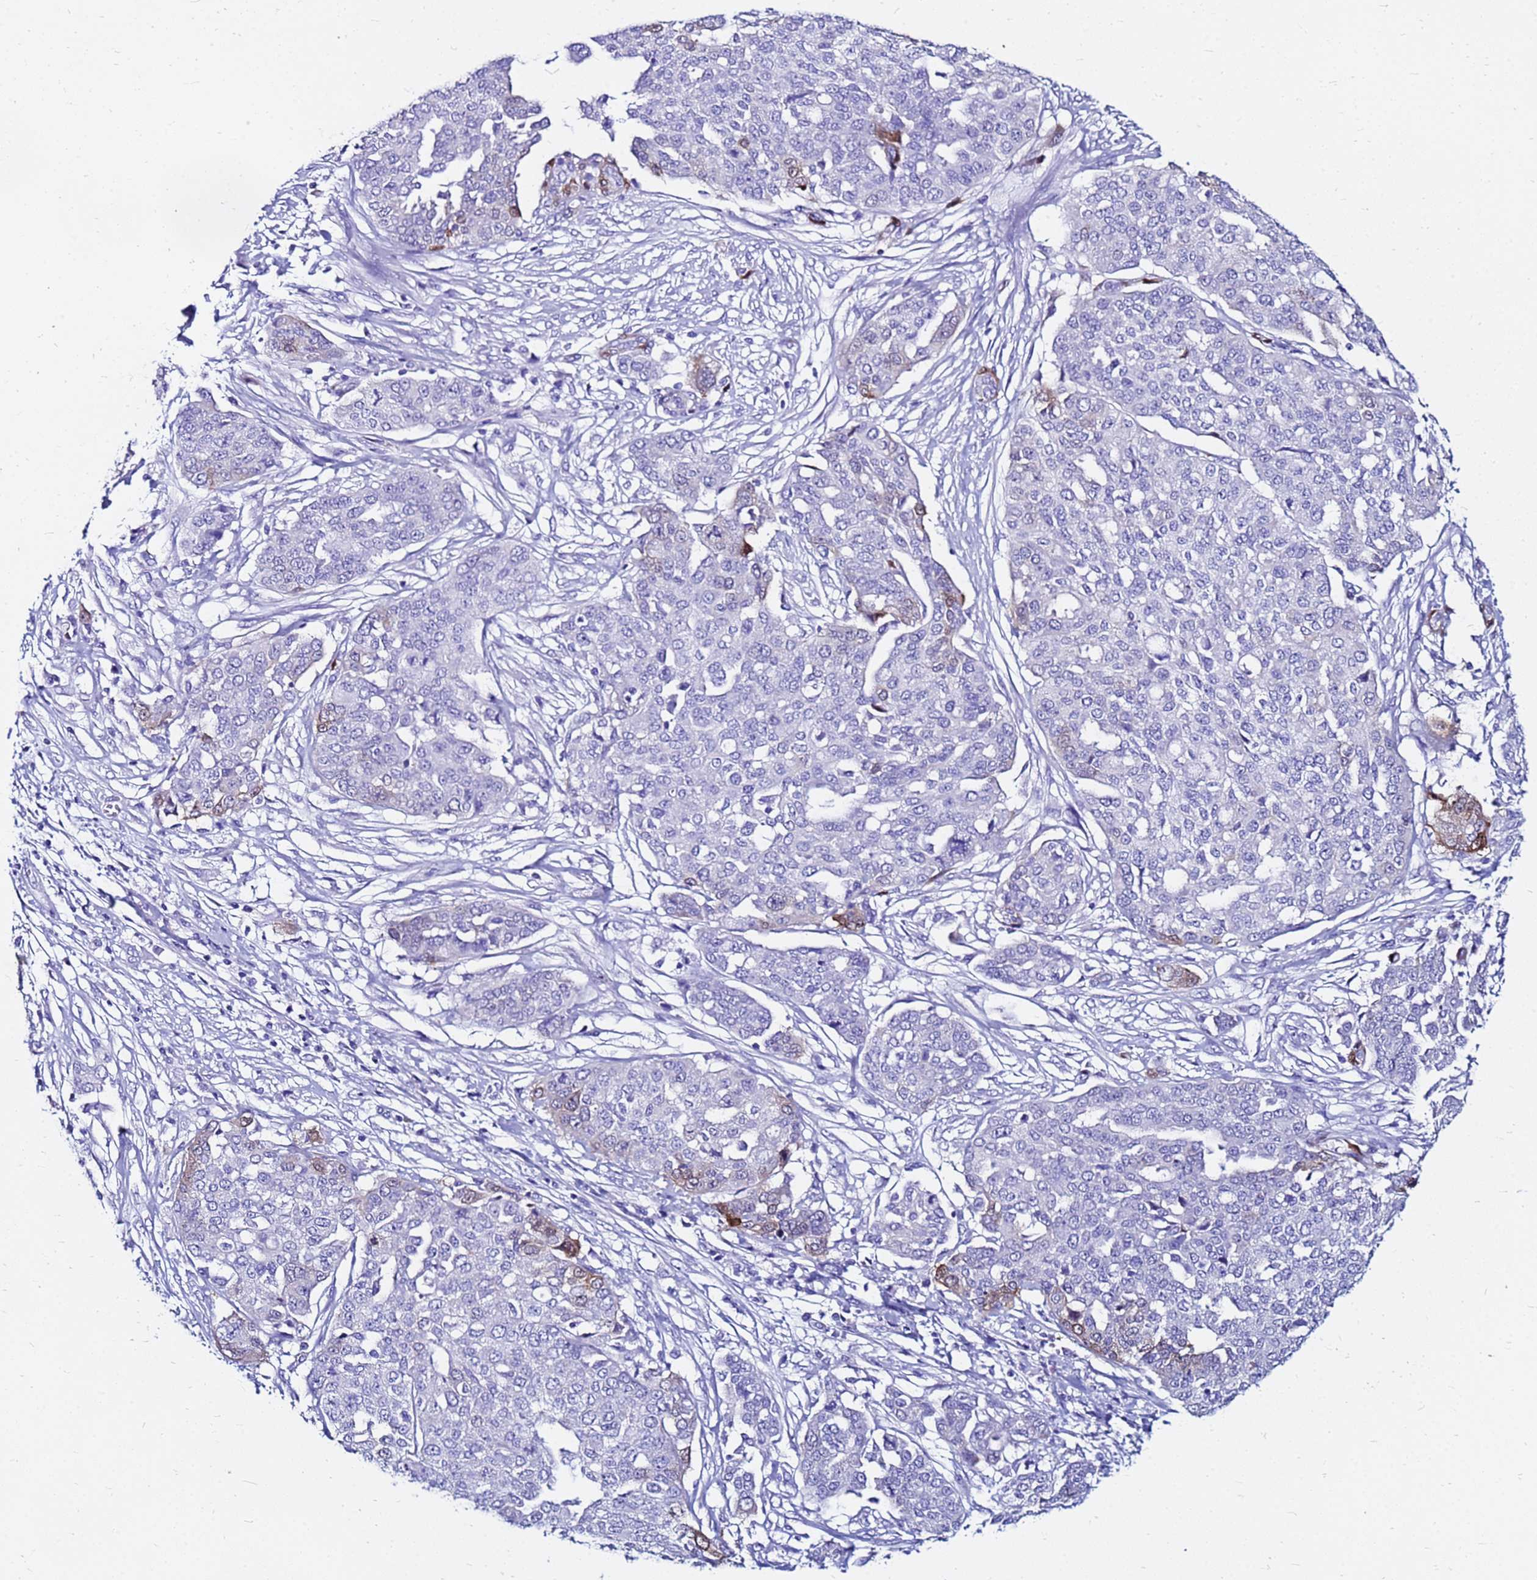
{"staining": {"intensity": "moderate", "quantity": "<25%", "location": "cytoplasmic/membranous"}, "tissue": "ovarian cancer", "cell_type": "Tumor cells", "image_type": "cancer", "snomed": [{"axis": "morphology", "description": "Cystadenocarcinoma, serous, NOS"}, {"axis": "topography", "description": "Soft tissue"}, {"axis": "topography", "description": "Ovary"}], "caption": "Human ovarian cancer stained with a brown dye shows moderate cytoplasmic/membranous positive positivity in approximately <25% of tumor cells.", "gene": "PPP1R14C", "patient": {"sex": "female", "age": 57}}